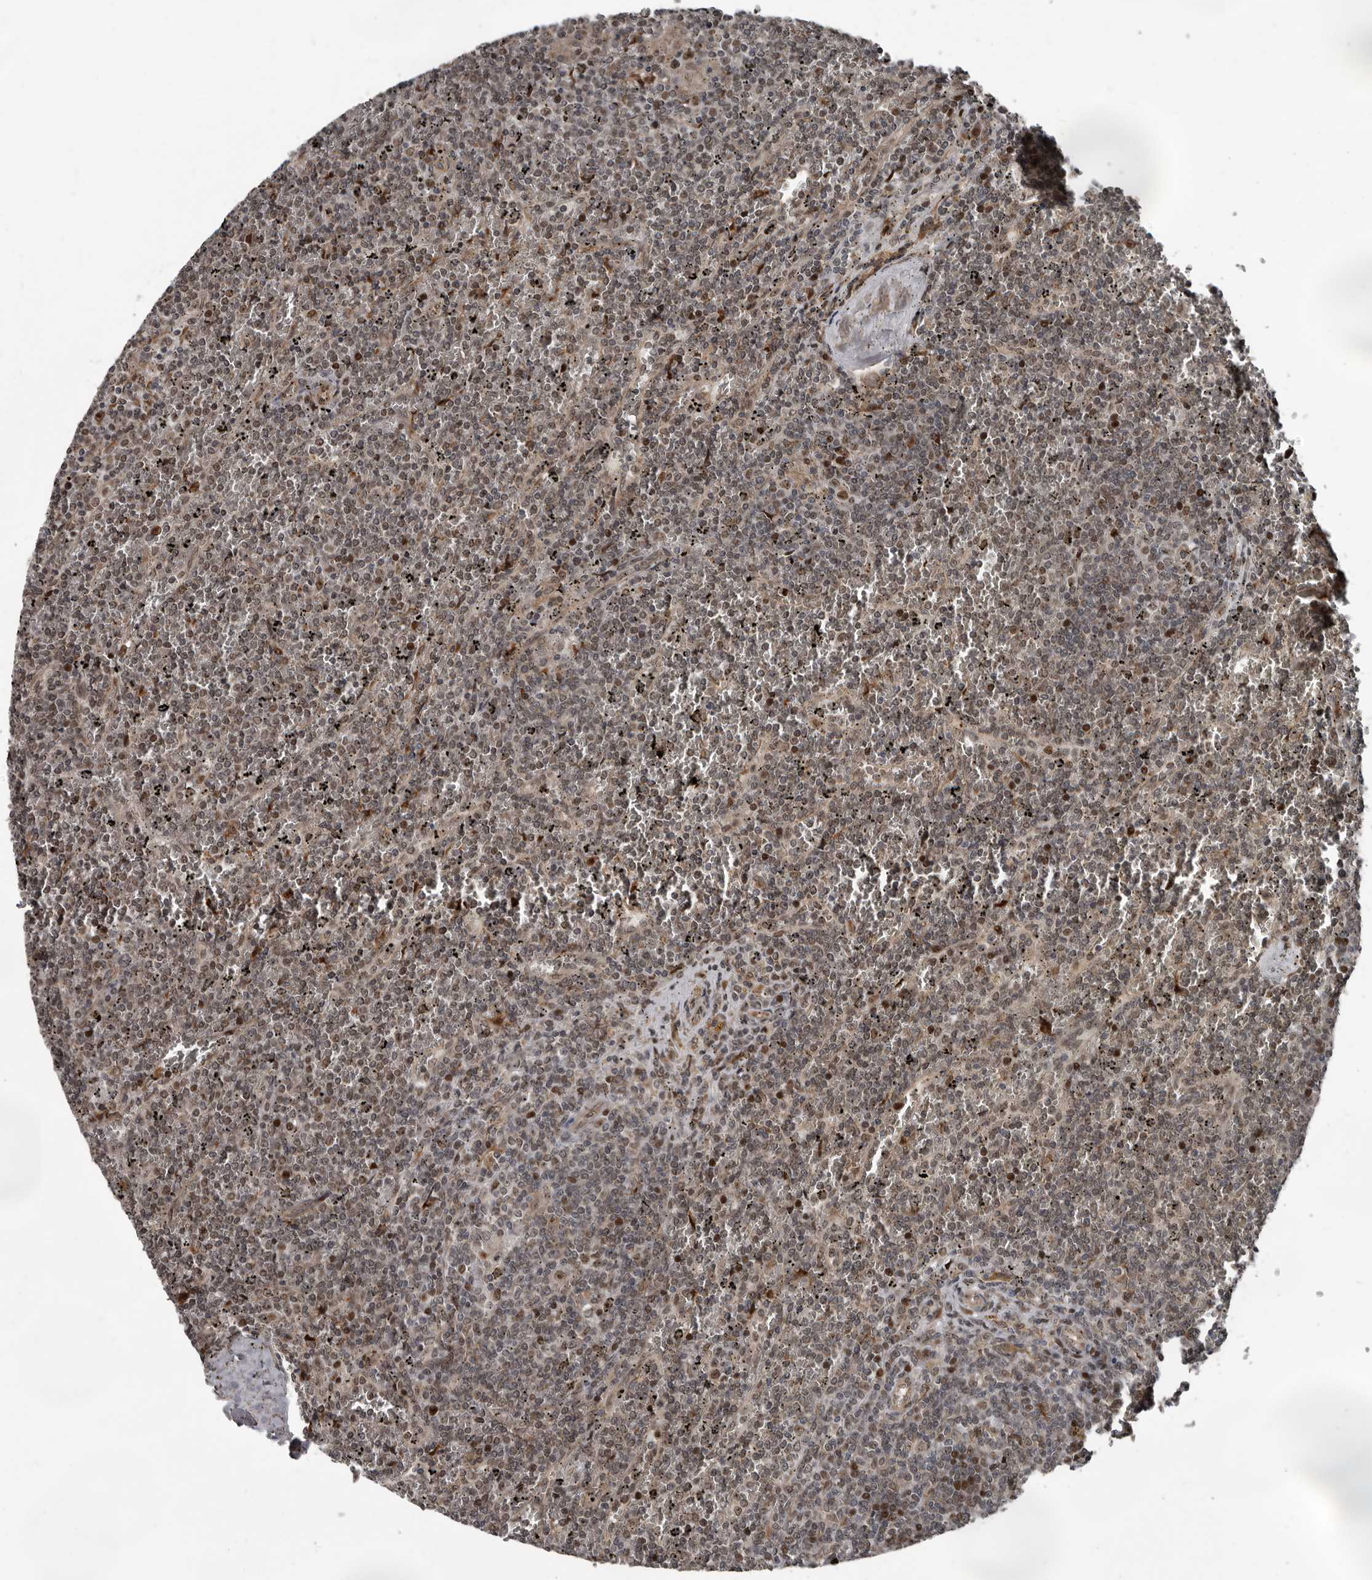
{"staining": {"intensity": "weak", "quantity": ">75%", "location": "nuclear"}, "tissue": "lymphoma", "cell_type": "Tumor cells", "image_type": "cancer", "snomed": [{"axis": "morphology", "description": "Malignant lymphoma, non-Hodgkin's type, Low grade"}, {"axis": "topography", "description": "Spleen"}], "caption": "DAB (3,3'-diaminobenzidine) immunohistochemical staining of human malignant lymphoma, non-Hodgkin's type (low-grade) shows weak nuclear protein staining in about >75% of tumor cells.", "gene": "CHD1L", "patient": {"sex": "female", "age": 19}}